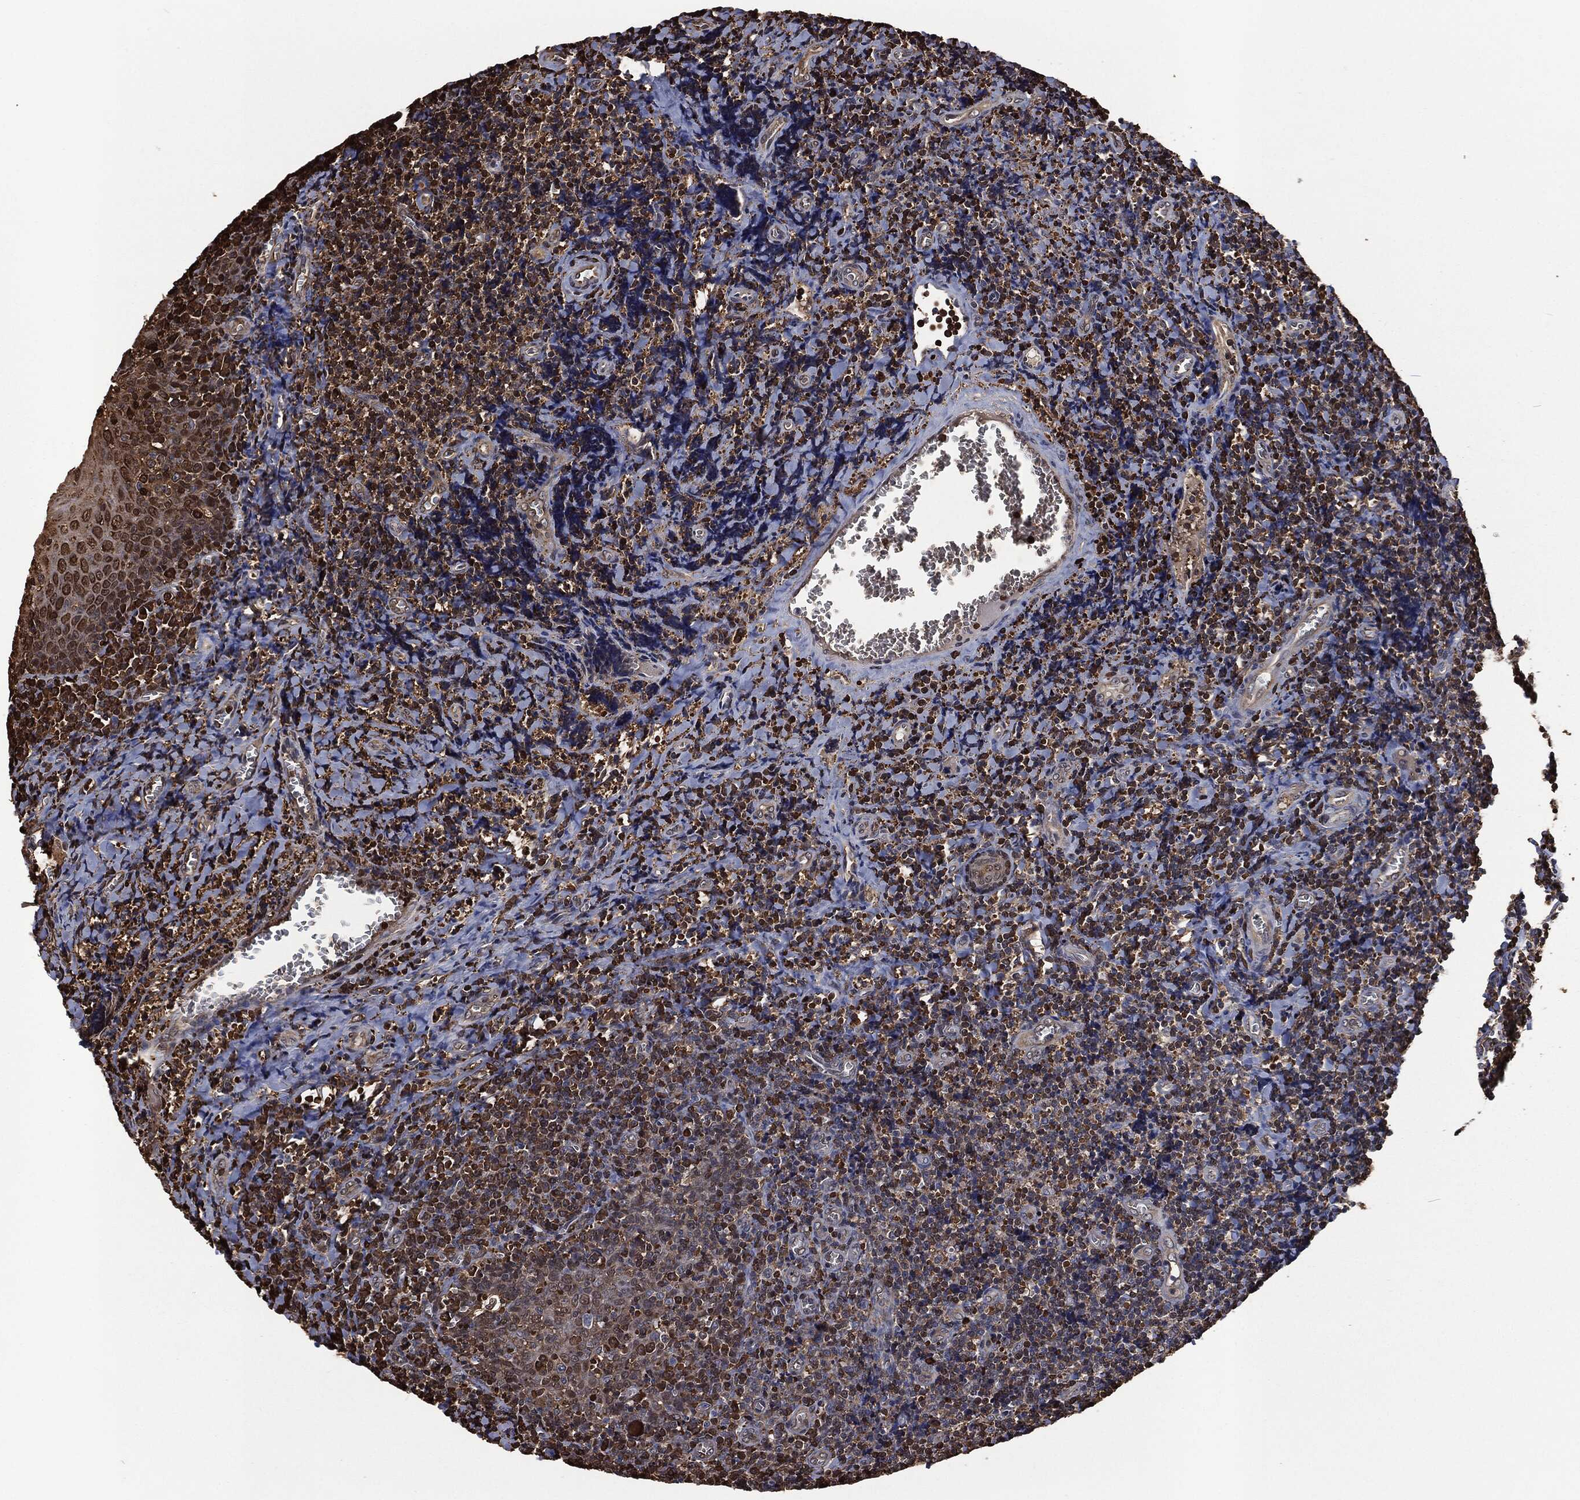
{"staining": {"intensity": "strong", "quantity": "25%-75%", "location": "cytoplasmic/membranous"}, "tissue": "tonsil", "cell_type": "Germinal center cells", "image_type": "normal", "snomed": [{"axis": "morphology", "description": "Normal tissue, NOS"}, {"axis": "morphology", "description": "Inflammation, NOS"}, {"axis": "topography", "description": "Tonsil"}], "caption": "Immunohistochemistry of benign tonsil reveals high levels of strong cytoplasmic/membranous positivity in approximately 25%-75% of germinal center cells.", "gene": "PRDX4", "patient": {"sex": "female", "age": 31}}